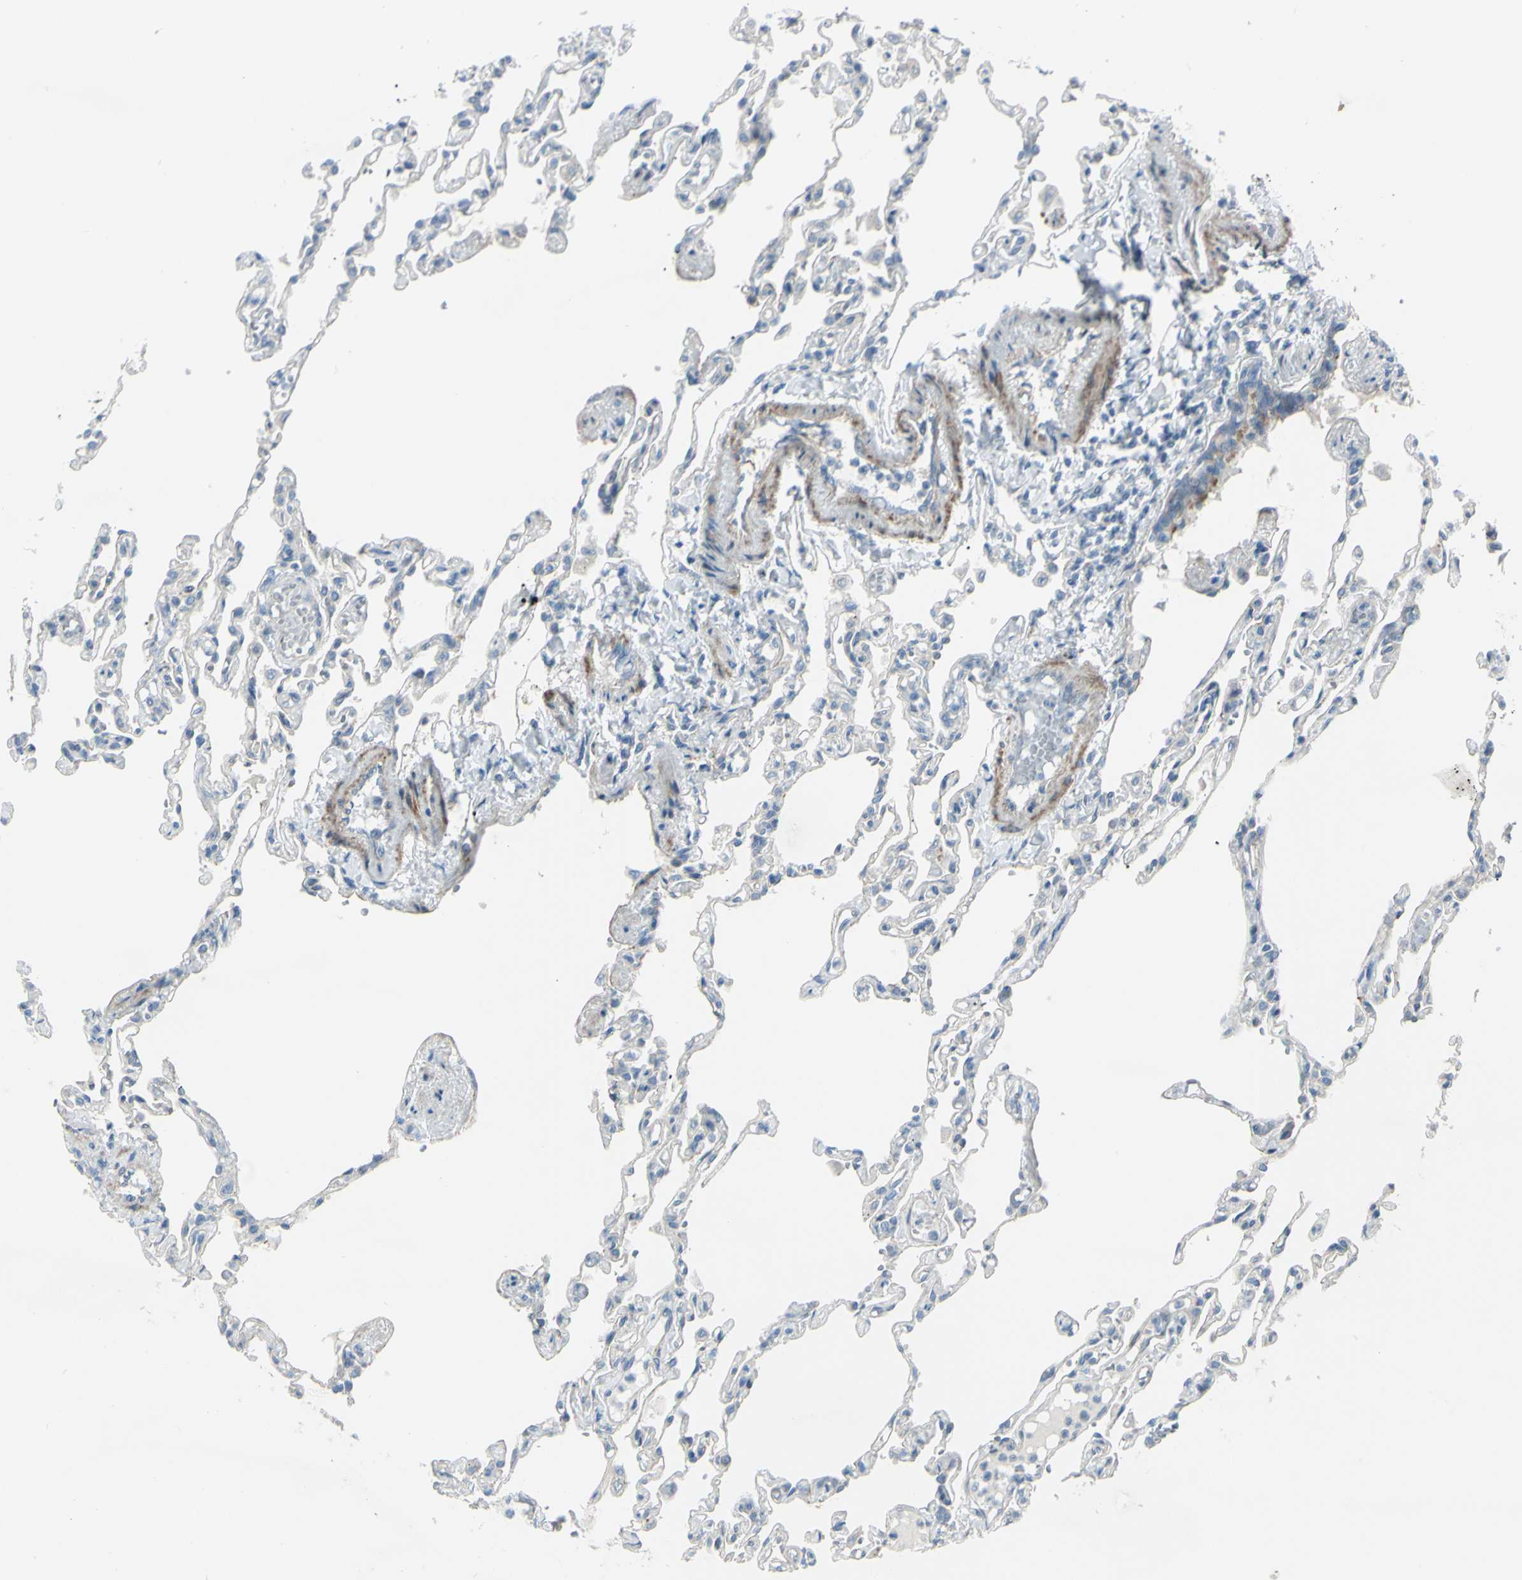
{"staining": {"intensity": "negative", "quantity": "none", "location": "none"}, "tissue": "lung", "cell_type": "Alveolar cells", "image_type": "normal", "snomed": [{"axis": "morphology", "description": "Normal tissue, NOS"}, {"axis": "topography", "description": "Lung"}], "caption": "High power microscopy photomicrograph of an IHC photomicrograph of benign lung, revealing no significant expression in alveolar cells.", "gene": "LRRK1", "patient": {"sex": "male", "age": 21}}